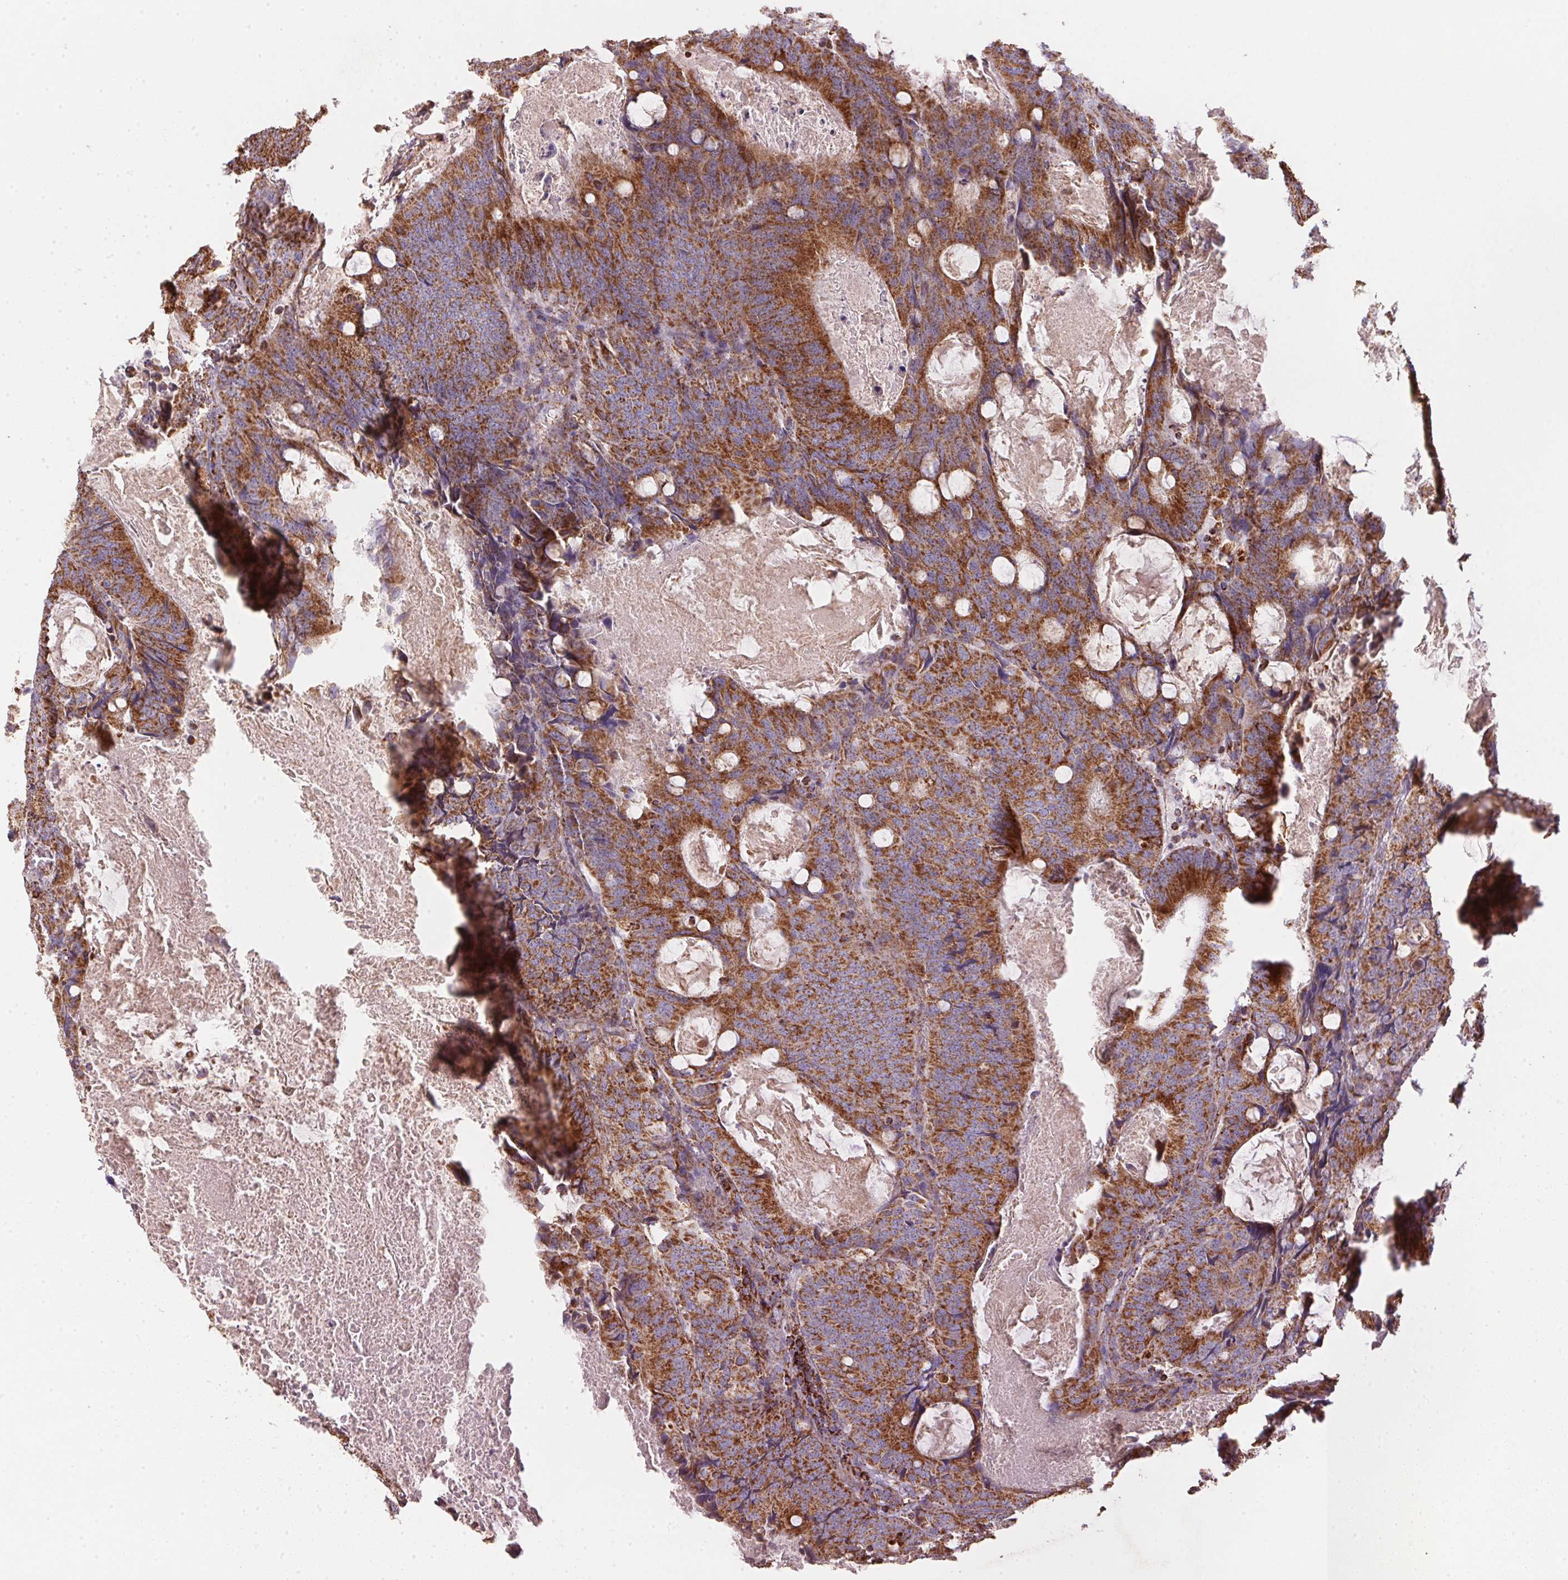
{"staining": {"intensity": "strong", "quantity": ">75%", "location": "cytoplasmic/membranous"}, "tissue": "colorectal cancer", "cell_type": "Tumor cells", "image_type": "cancer", "snomed": [{"axis": "morphology", "description": "Adenocarcinoma, NOS"}, {"axis": "topography", "description": "Colon"}], "caption": "Approximately >75% of tumor cells in human colorectal adenocarcinoma demonstrate strong cytoplasmic/membranous protein staining as visualized by brown immunohistochemical staining.", "gene": "NDUFS2", "patient": {"sex": "male", "age": 67}}